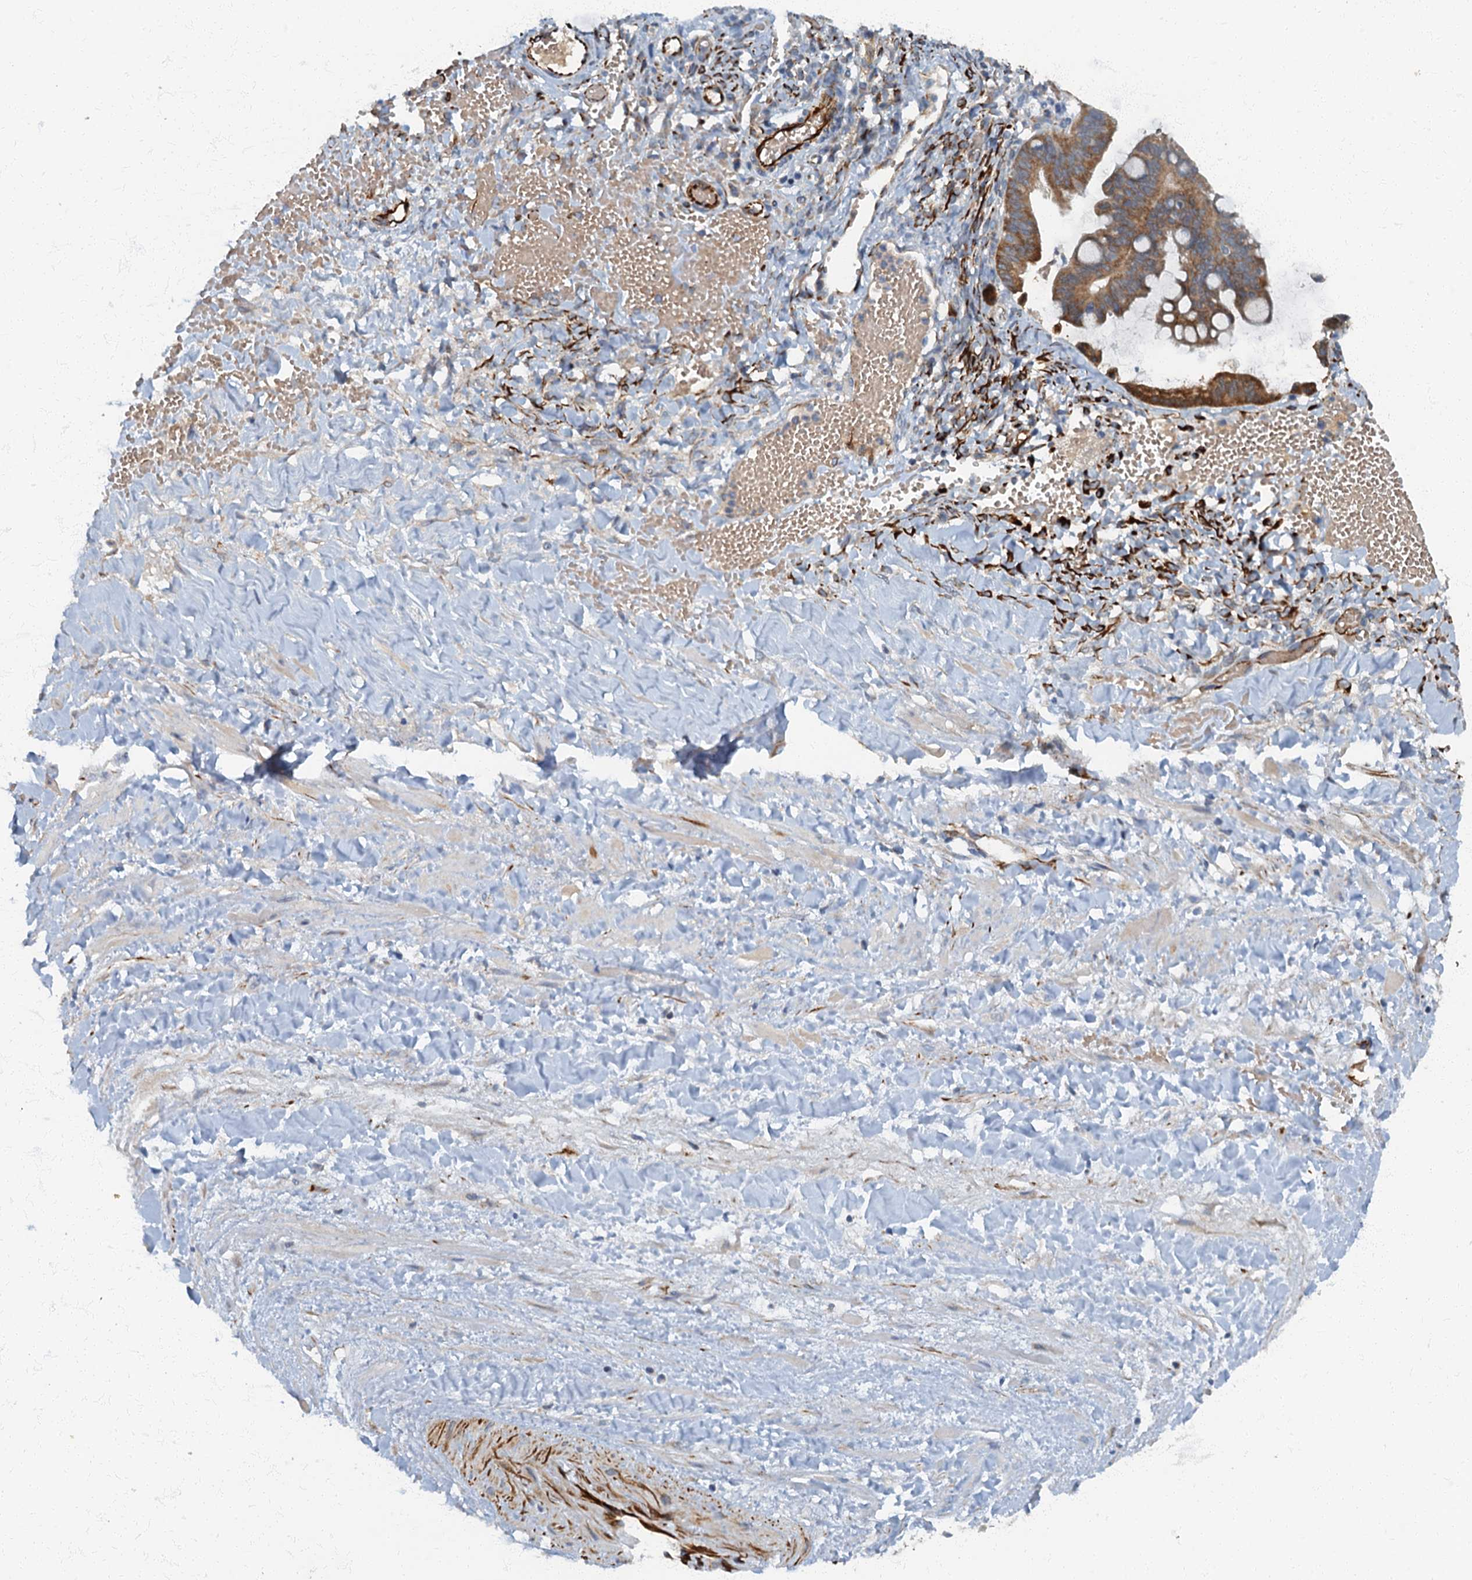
{"staining": {"intensity": "moderate", "quantity": ">75%", "location": "cytoplasmic/membranous"}, "tissue": "ovarian cancer", "cell_type": "Tumor cells", "image_type": "cancer", "snomed": [{"axis": "morphology", "description": "Cystadenocarcinoma, mucinous, NOS"}, {"axis": "topography", "description": "Ovary"}], "caption": "An image of ovarian cancer (mucinous cystadenocarcinoma) stained for a protein exhibits moderate cytoplasmic/membranous brown staining in tumor cells.", "gene": "ARL11", "patient": {"sex": "female", "age": 73}}